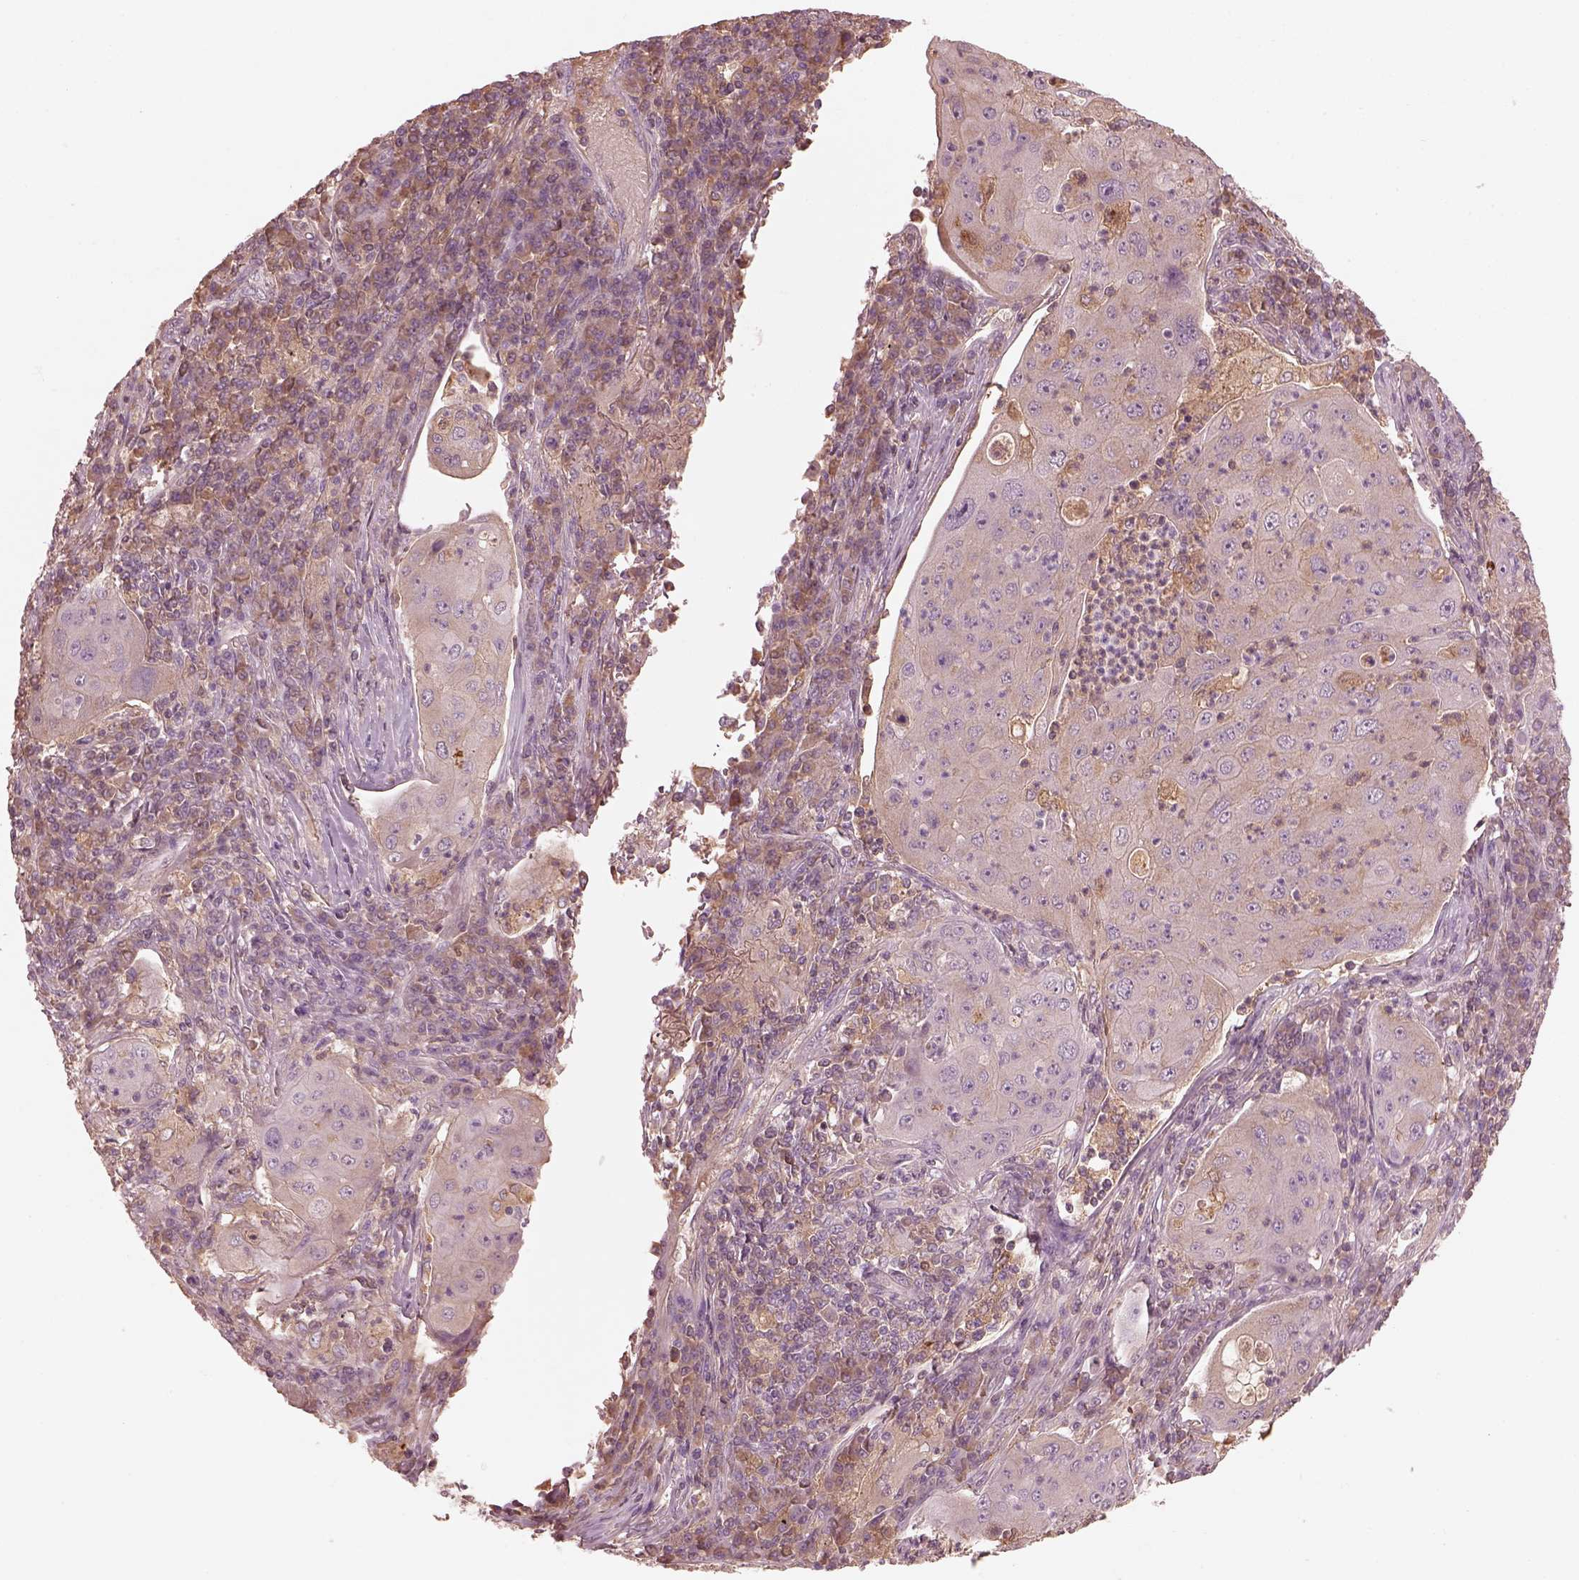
{"staining": {"intensity": "negative", "quantity": "none", "location": "none"}, "tissue": "lung cancer", "cell_type": "Tumor cells", "image_type": "cancer", "snomed": [{"axis": "morphology", "description": "Squamous cell carcinoma, NOS"}, {"axis": "topography", "description": "Lung"}], "caption": "A high-resolution histopathology image shows IHC staining of squamous cell carcinoma (lung), which reveals no significant positivity in tumor cells.", "gene": "VWA5B1", "patient": {"sex": "female", "age": 59}}